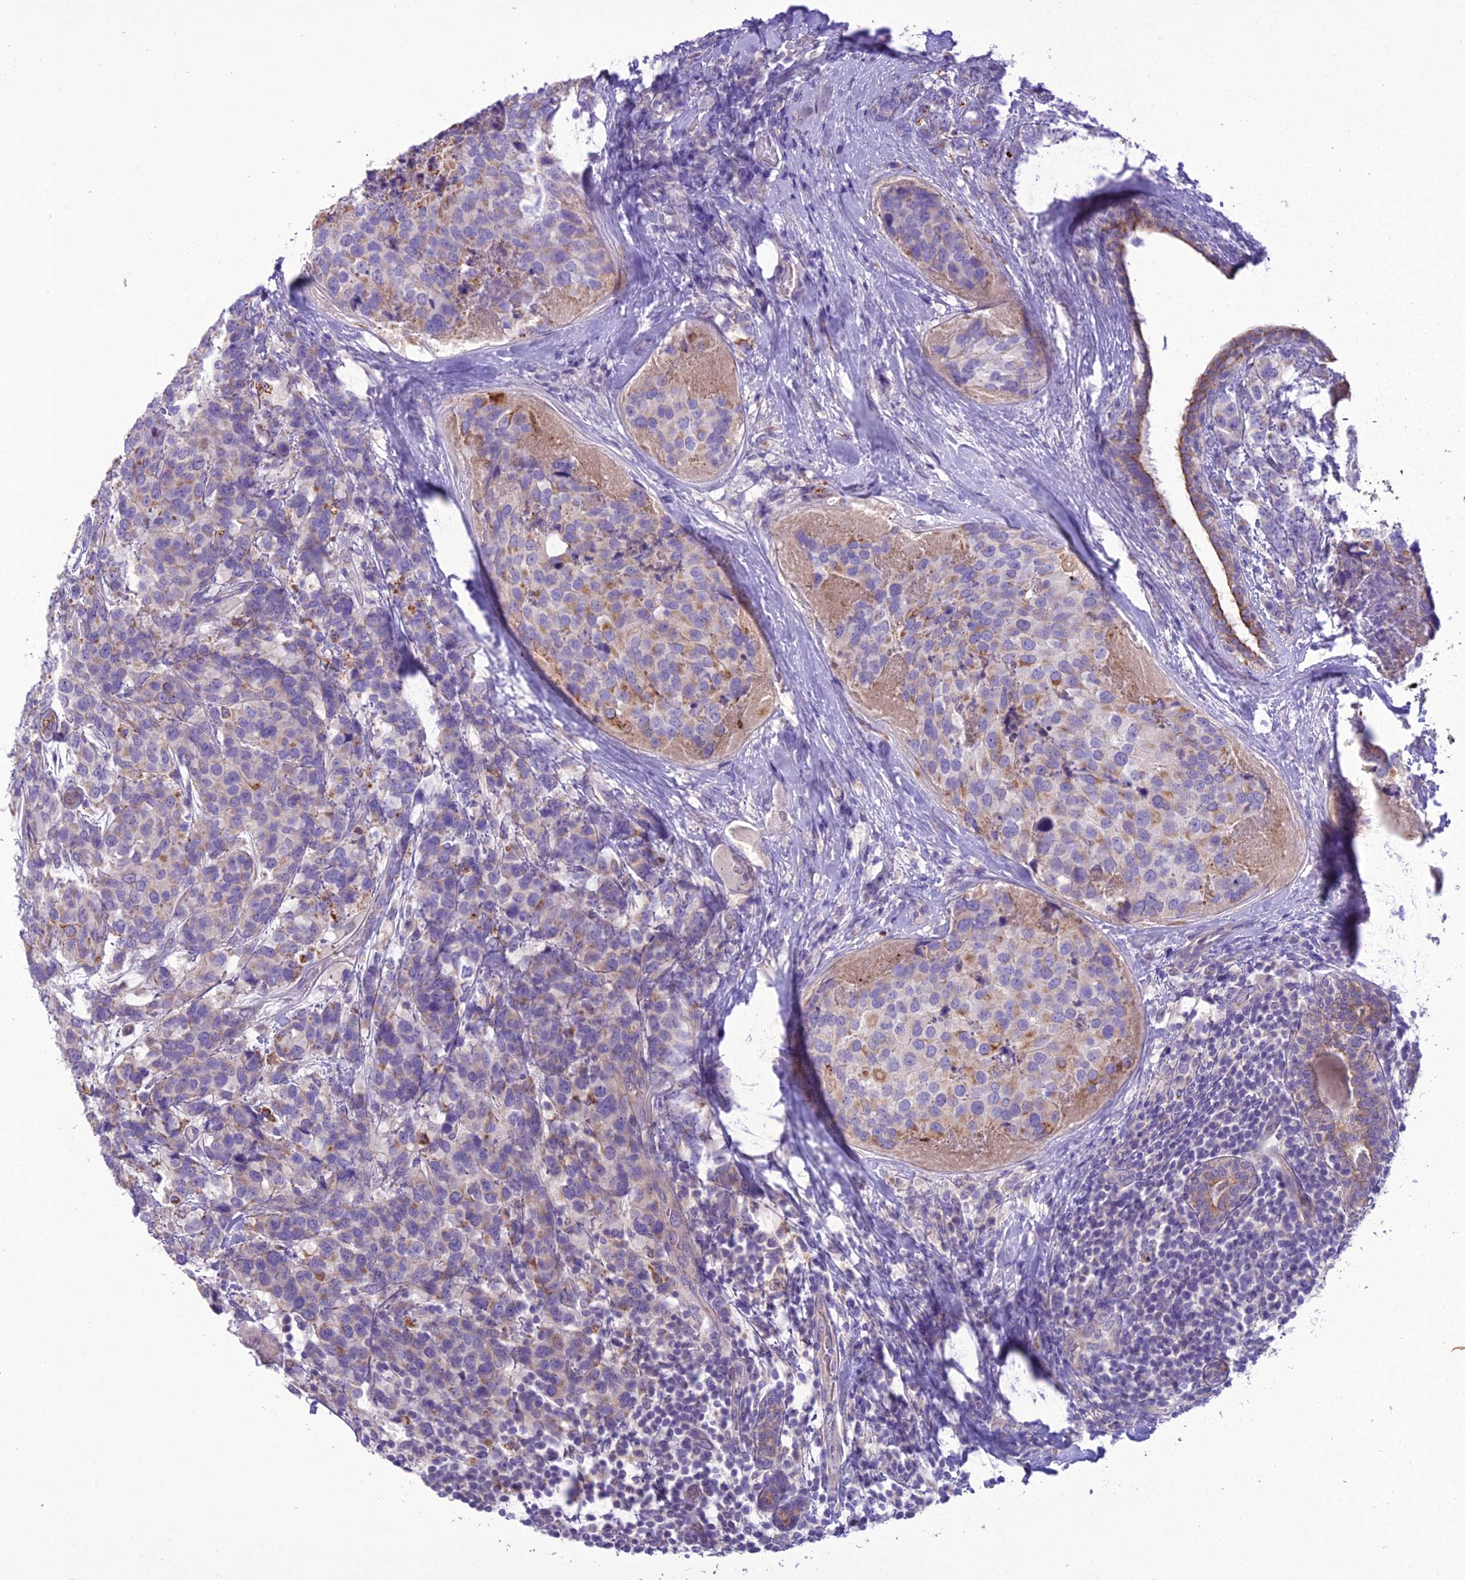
{"staining": {"intensity": "moderate", "quantity": "<25%", "location": "cytoplasmic/membranous"}, "tissue": "breast cancer", "cell_type": "Tumor cells", "image_type": "cancer", "snomed": [{"axis": "morphology", "description": "Lobular carcinoma"}, {"axis": "topography", "description": "Breast"}], "caption": "IHC staining of breast cancer, which shows low levels of moderate cytoplasmic/membranous expression in approximately <25% of tumor cells indicating moderate cytoplasmic/membranous protein expression. The staining was performed using DAB (brown) for protein detection and nuclei were counterstained in hematoxylin (blue).", "gene": "SCRT1", "patient": {"sex": "female", "age": 59}}